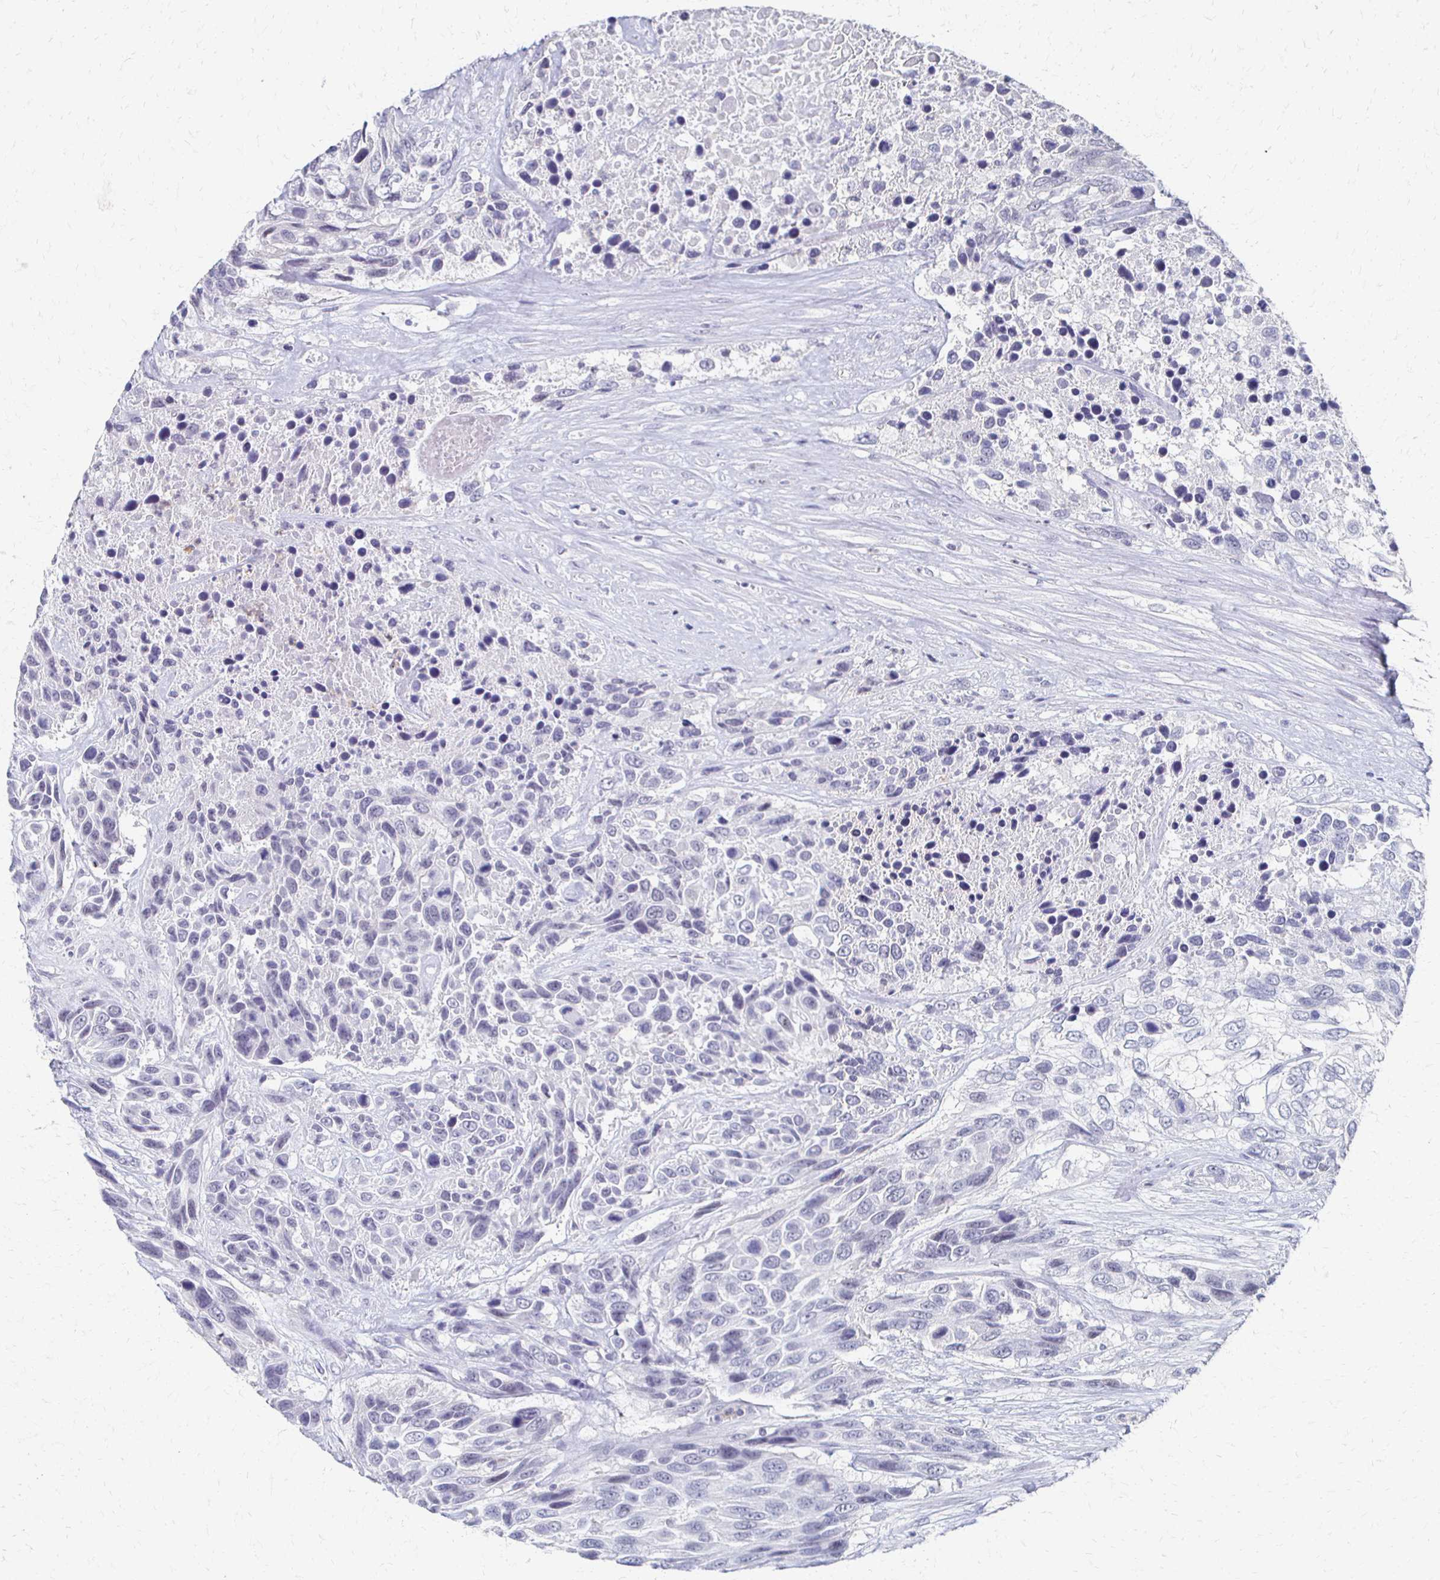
{"staining": {"intensity": "negative", "quantity": "none", "location": "none"}, "tissue": "urothelial cancer", "cell_type": "Tumor cells", "image_type": "cancer", "snomed": [{"axis": "morphology", "description": "Urothelial carcinoma, High grade"}, {"axis": "topography", "description": "Urinary bladder"}], "caption": "High power microscopy photomicrograph of an IHC micrograph of urothelial cancer, revealing no significant positivity in tumor cells.", "gene": "CXCR2", "patient": {"sex": "female", "age": 70}}